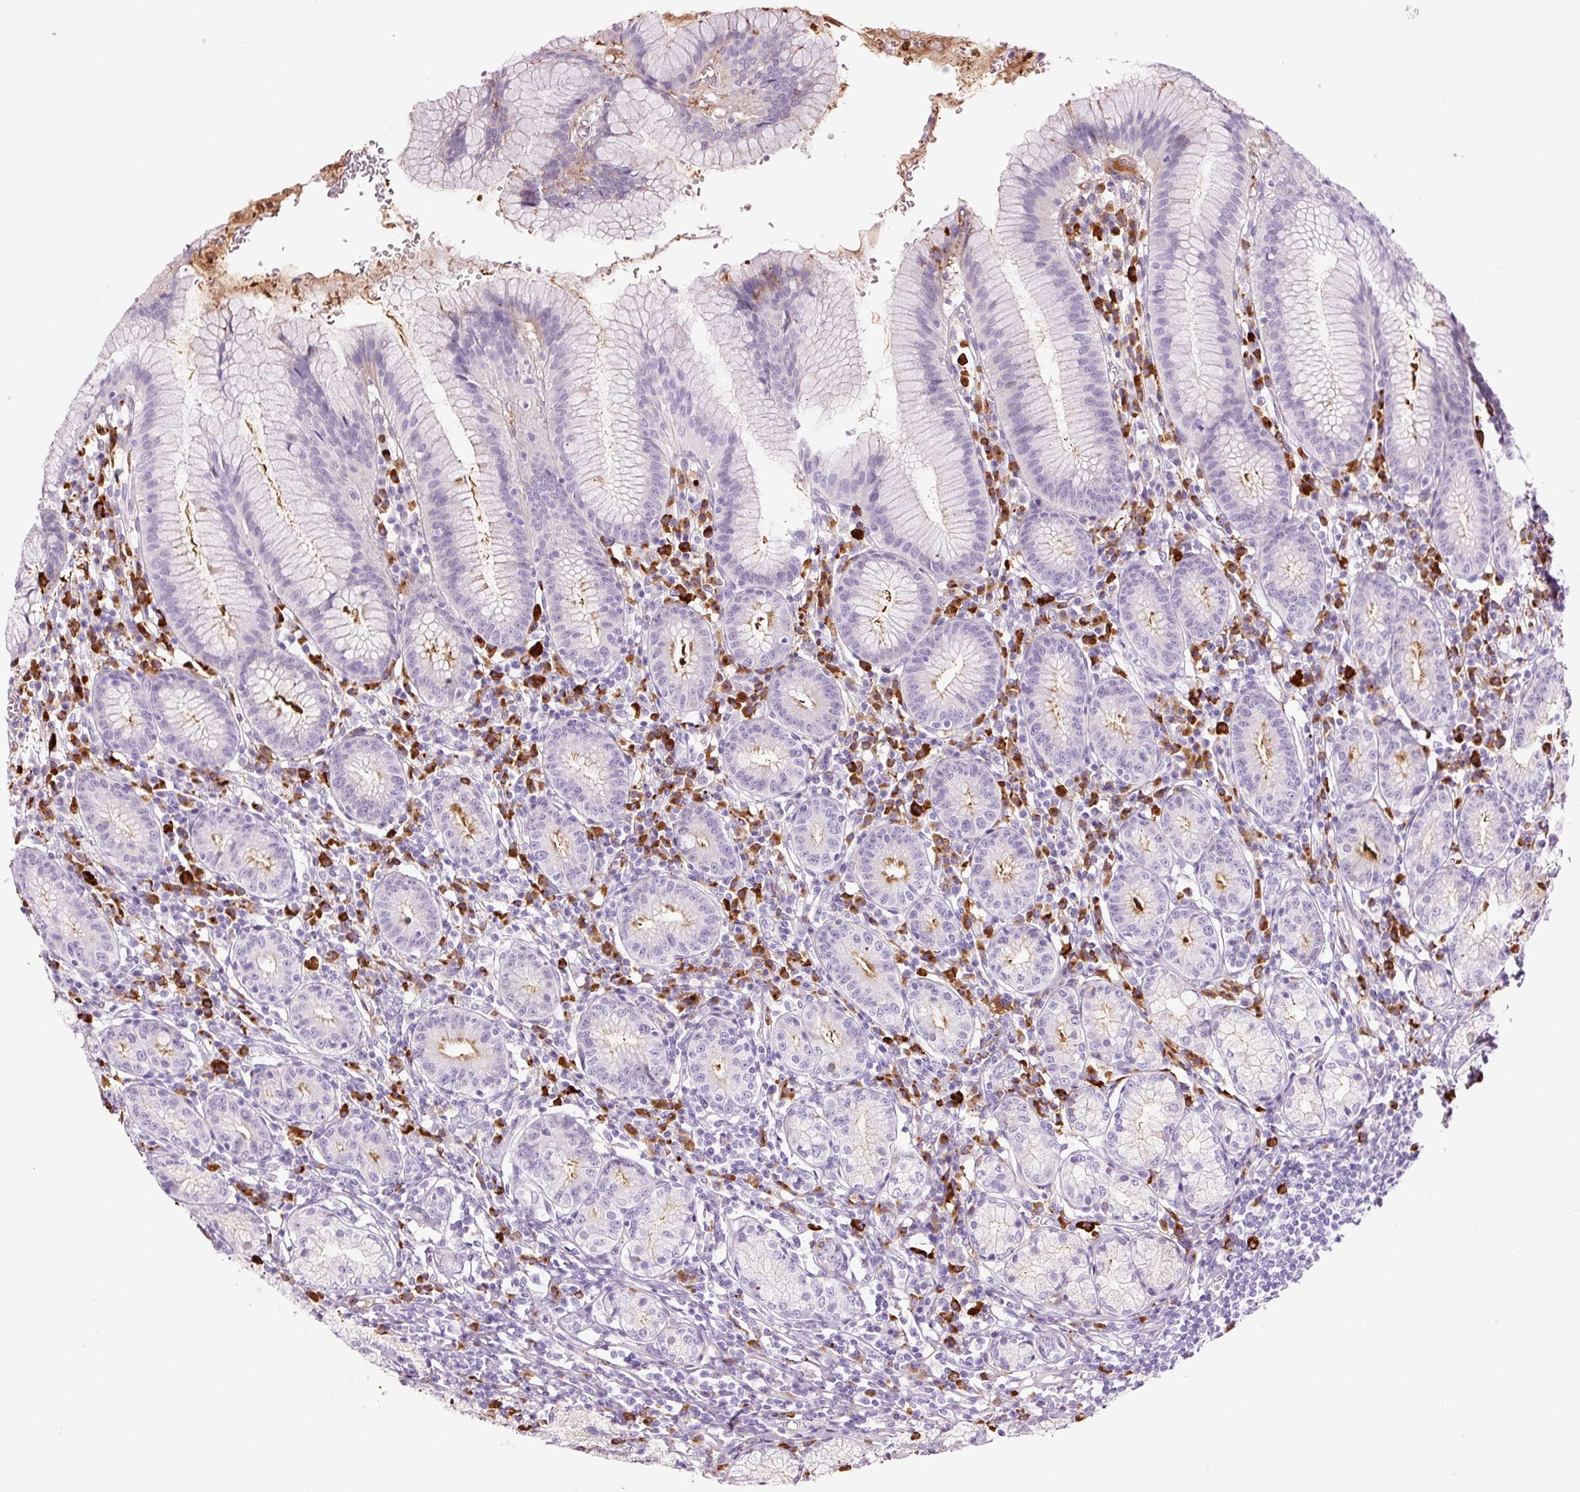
{"staining": {"intensity": "moderate", "quantity": "<25%", "location": "cytoplasmic/membranous"}, "tissue": "stomach", "cell_type": "Glandular cells", "image_type": "normal", "snomed": [{"axis": "morphology", "description": "Normal tissue, NOS"}, {"axis": "topography", "description": "Stomach"}], "caption": "IHC (DAB) staining of benign human stomach exhibits moderate cytoplasmic/membranous protein staining in approximately <25% of glandular cells. (Stains: DAB (3,3'-diaminobenzidine) in brown, nuclei in blue, Microscopy: brightfield microscopy at high magnification).", "gene": "KLF1", "patient": {"sex": "male", "age": 55}}